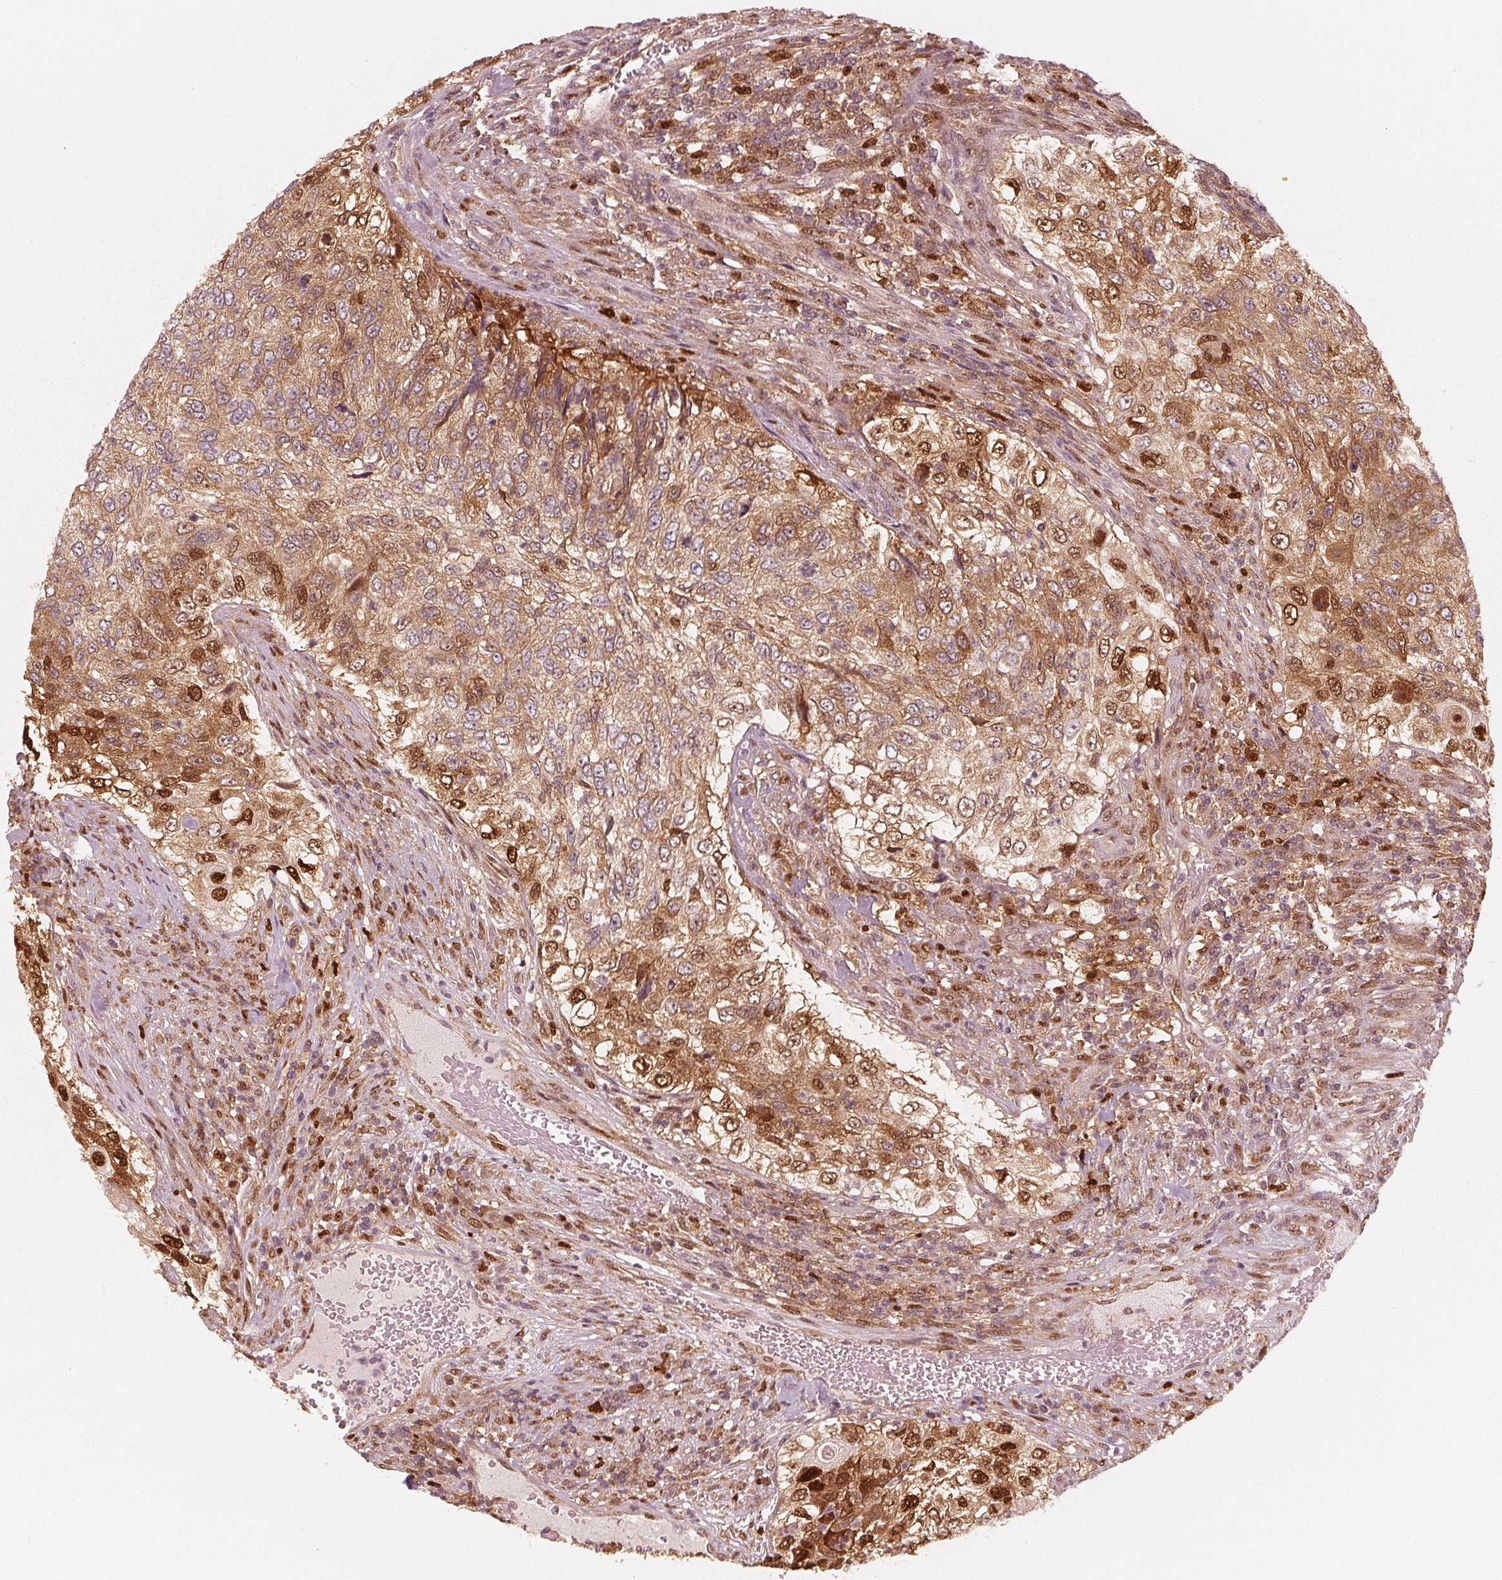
{"staining": {"intensity": "strong", "quantity": "25%-75%", "location": "cytoplasmic/membranous,nuclear"}, "tissue": "urothelial cancer", "cell_type": "Tumor cells", "image_type": "cancer", "snomed": [{"axis": "morphology", "description": "Urothelial carcinoma, High grade"}, {"axis": "topography", "description": "Urinary bladder"}], "caption": "Immunohistochemistry staining of urothelial carcinoma (high-grade), which shows high levels of strong cytoplasmic/membranous and nuclear positivity in approximately 25%-75% of tumor cells indicating strong cytoplasmic/membranous and nuclear protein staining. The staining was performed using DAB (3,3'-diaminobenzidine) (brown) for protein detection and nuclei were counterstained in hematoxylin (blue).", "gene": "SQSTM1", "patient": {"sex": "female", "age": 60}}